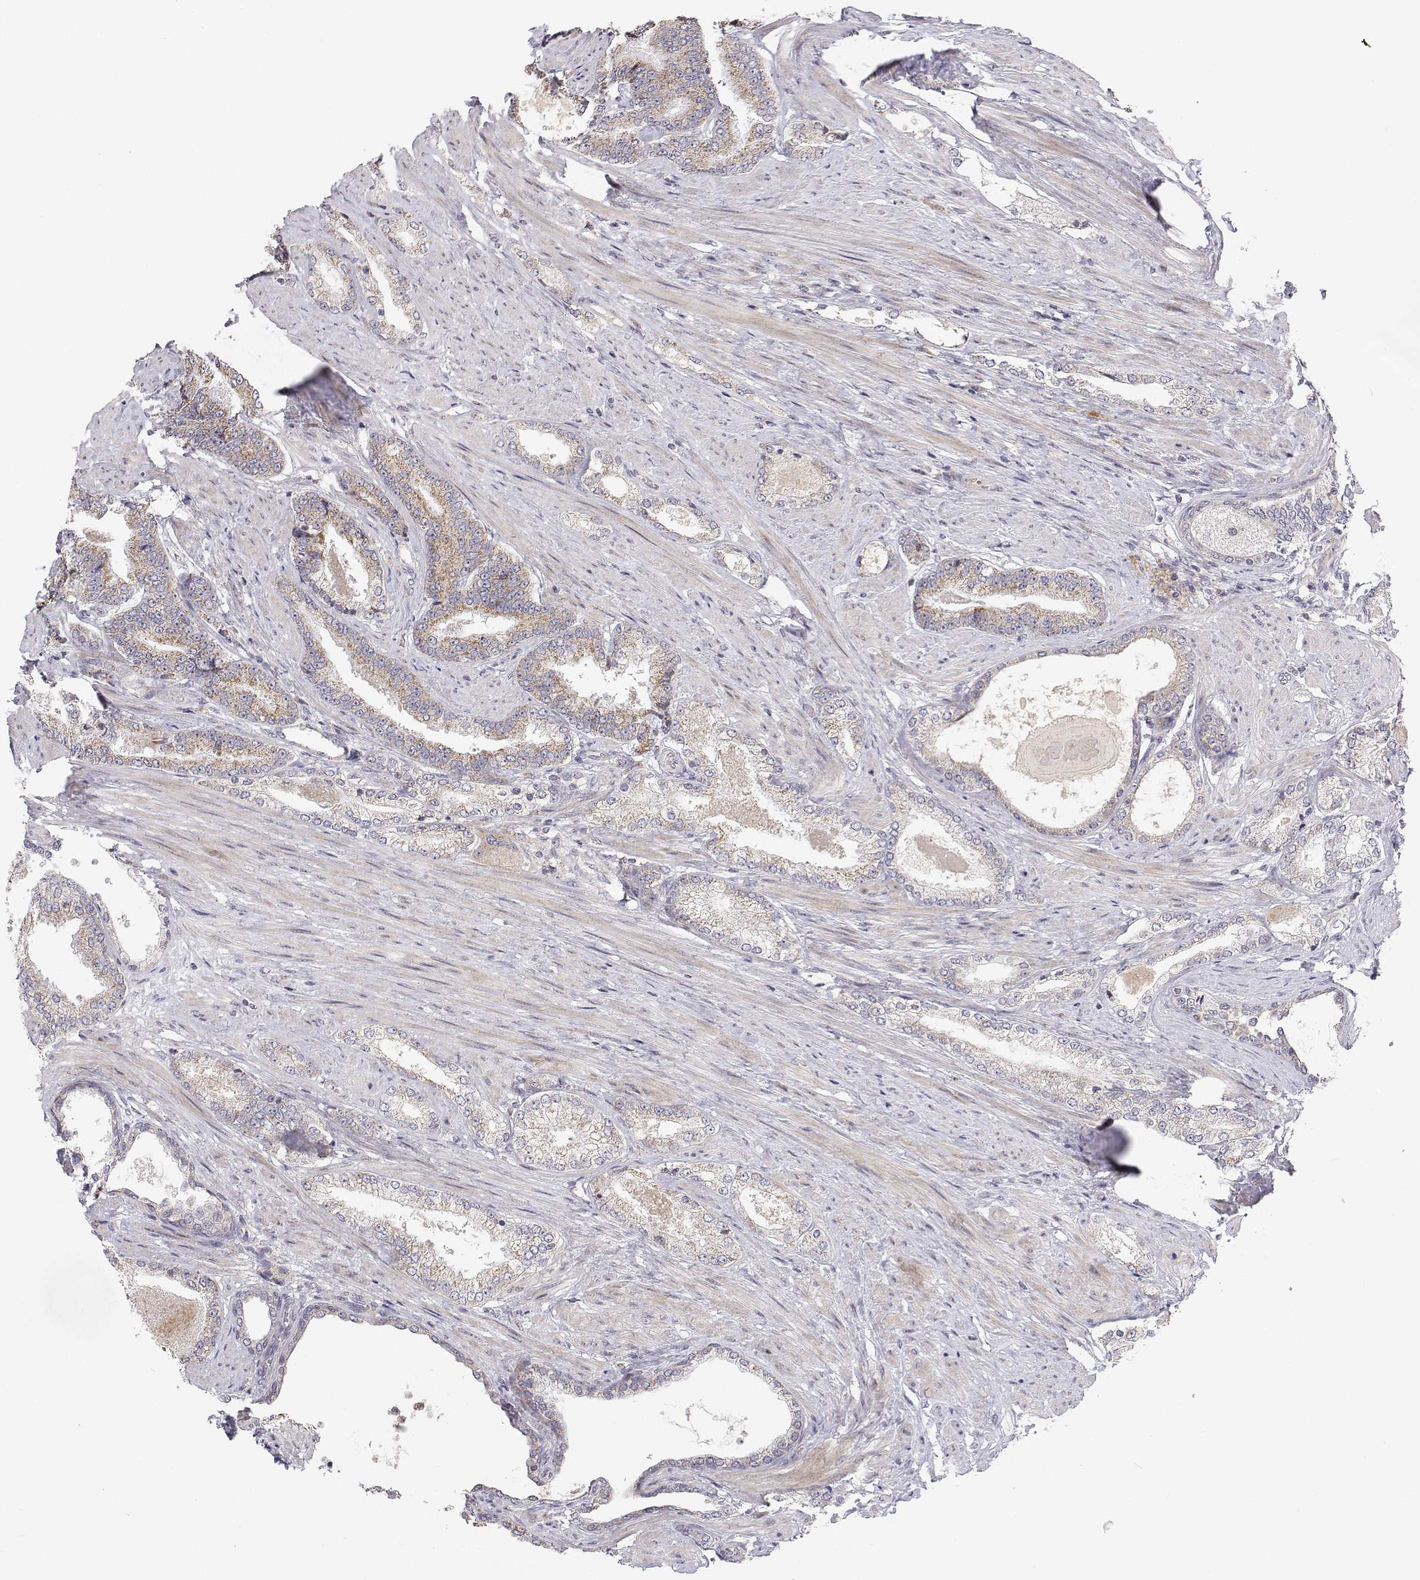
{"staining": {"intensity": "moderate", "quantity": "25%-75%", "location": "cytoplasmic/membranous"}, "tissue": "prostate cancer", "cell_type": "Tumor cells", "image_type": "cancer", "snomed": [{"axis": "morphology", "description": "Adenocarcinoma, High grade"}, {"axis": "topography", "description": "Prostate and seminal vesicle, NOS"}], "caption": "Immunohistochemistry micrograph of human prostate cancer stained for a protein (brown), which displays medium levels of moderate cytoplasmic/membranous staining in about 25%-75% of tumor cells.", "gene": "MRPL3", "patient": {"sex": "male", "age": 61}}